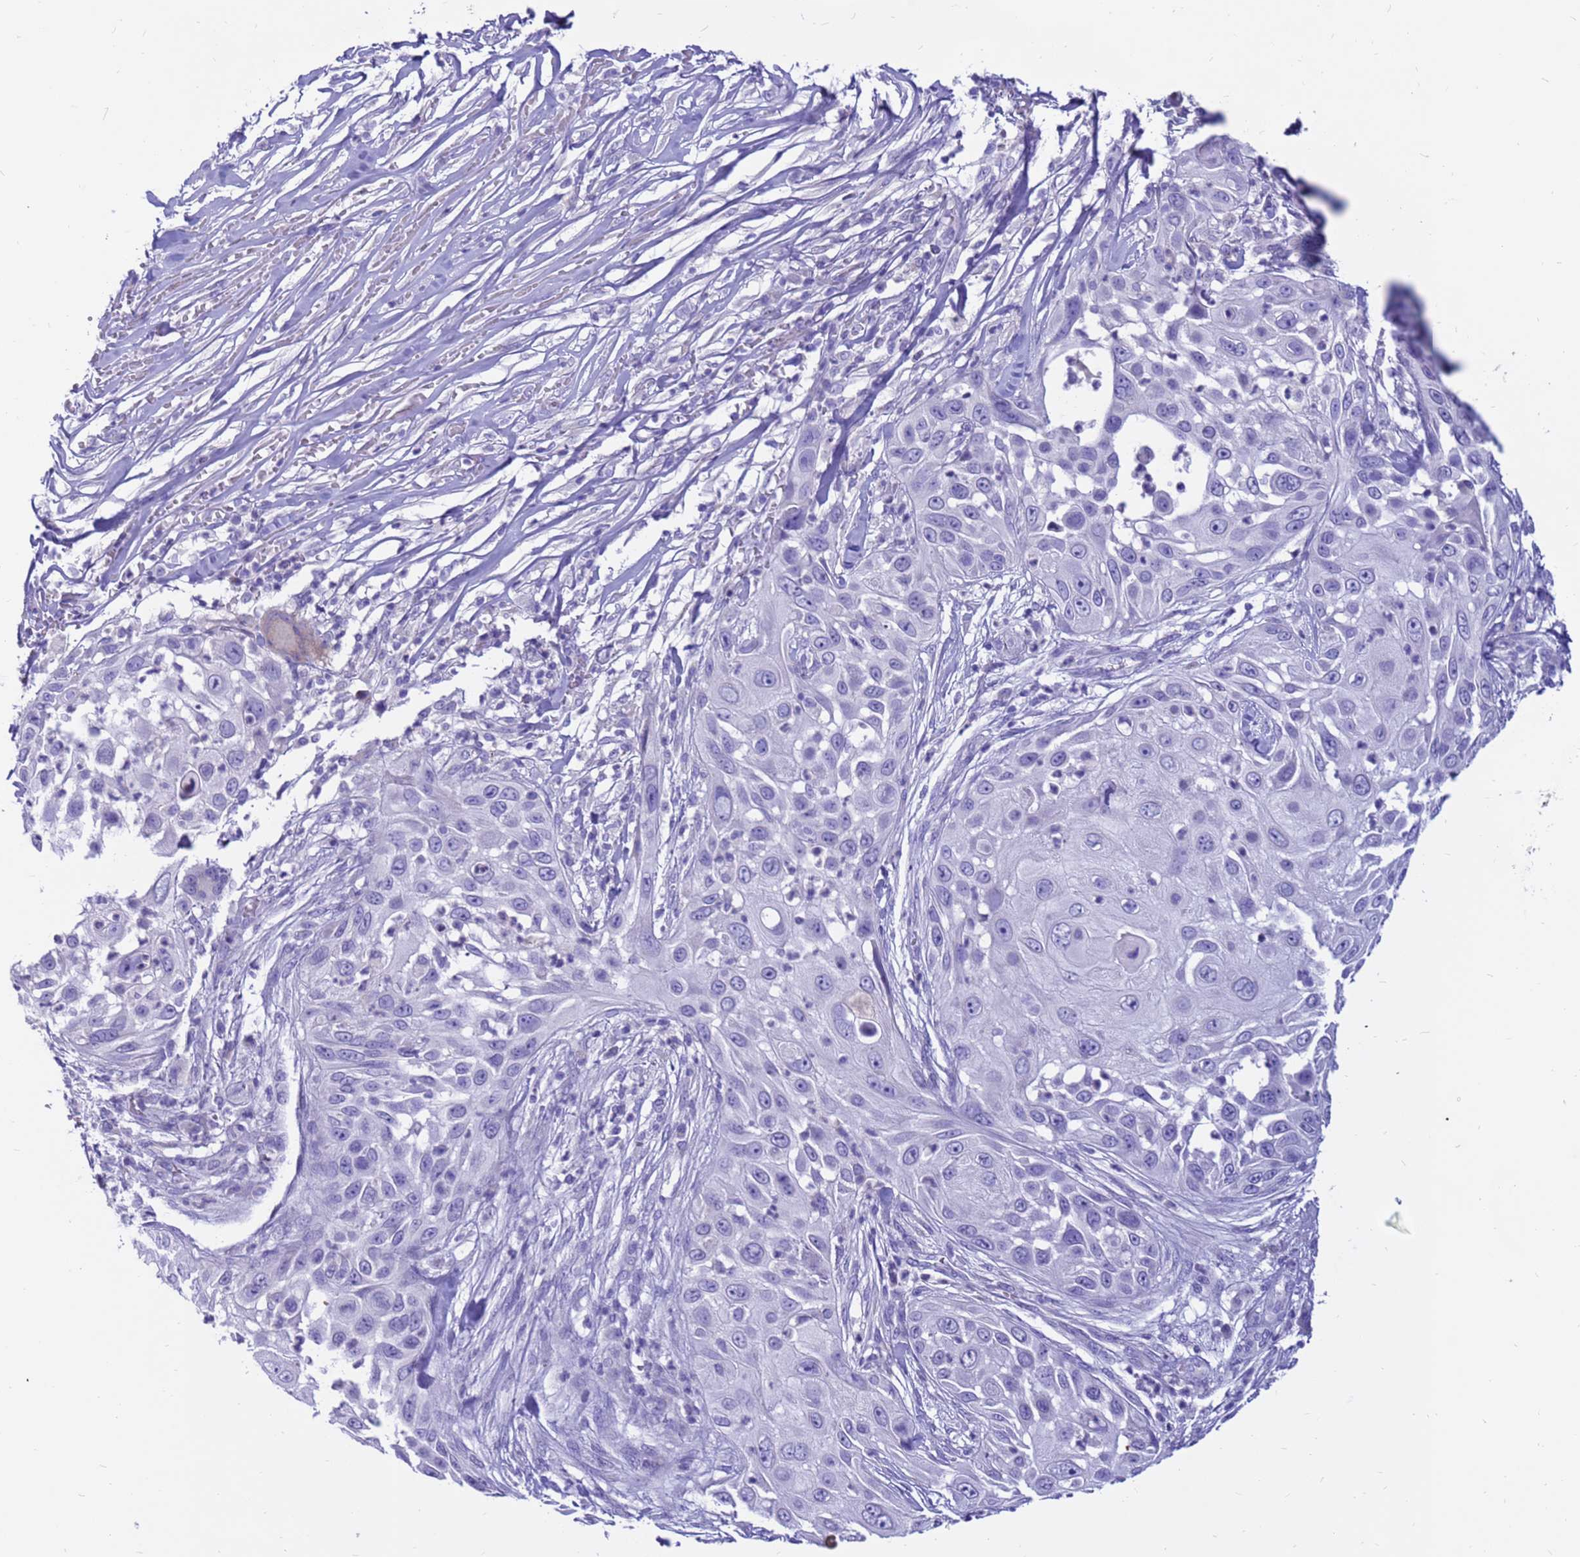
{"staining": {"intensity": "negative", "quantity": "none", "location": "none"}, "tissue": "skin cancer", "cell_type": "Tumor cells", "image_type": "cancer", "snomed": [{"axis": "morphology", "description": "Squamous cell carcinoma, NOS"}, {"axis": "topography", "description": "Skin"}], "caption": "The immunohistochemistry micrograph has no significant positivity in tumor cells of squamous cell carcinoma (skin) tissue.", "gene": "PDE10A", "patient": {"sex": "female", "age": 44}}